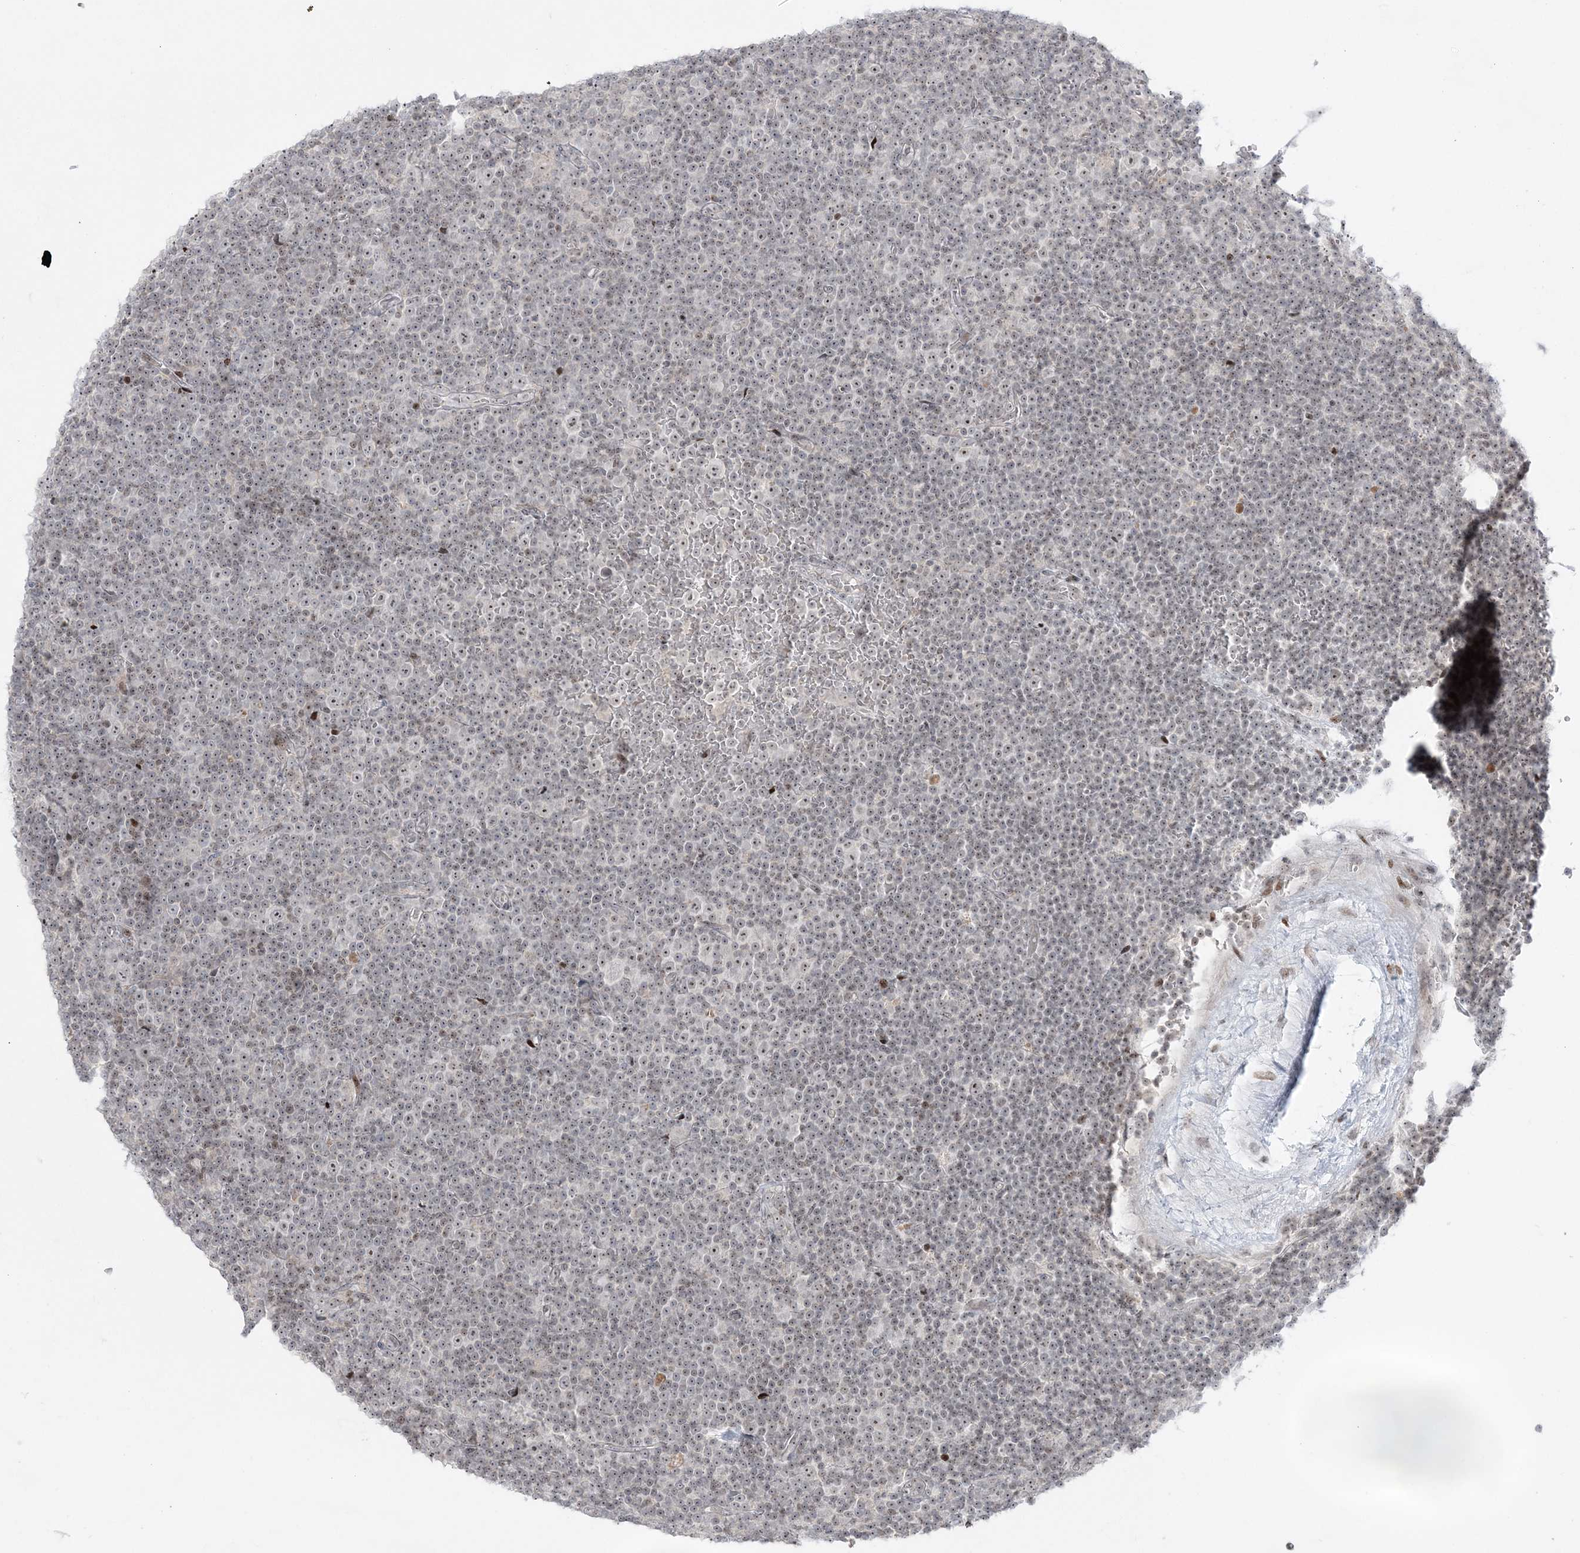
{"staining": {"intensity": "weak", "quantity": "25%-75%", "location": "nuclear"}, "tissue": "lymphoma", "cell_type": "Tumor cells", "image_type": "cancer", "snomed": [{"axis": "morphology", "description": "Malignant lymphoma, non-Hodgkin's type, Low grade"}, {"axis": "topography", "description": "Lymph node"}], "caption": "A high-resolution image shows immunohistochemistry staining of low-grade malignant lymphoma, non-Hodgkin's type, which reveals weak nuclear staining in about 25%-75% of tumor cells.", "gene": "SH3BP4", "patient": {"sex": "female", "age": 67}}